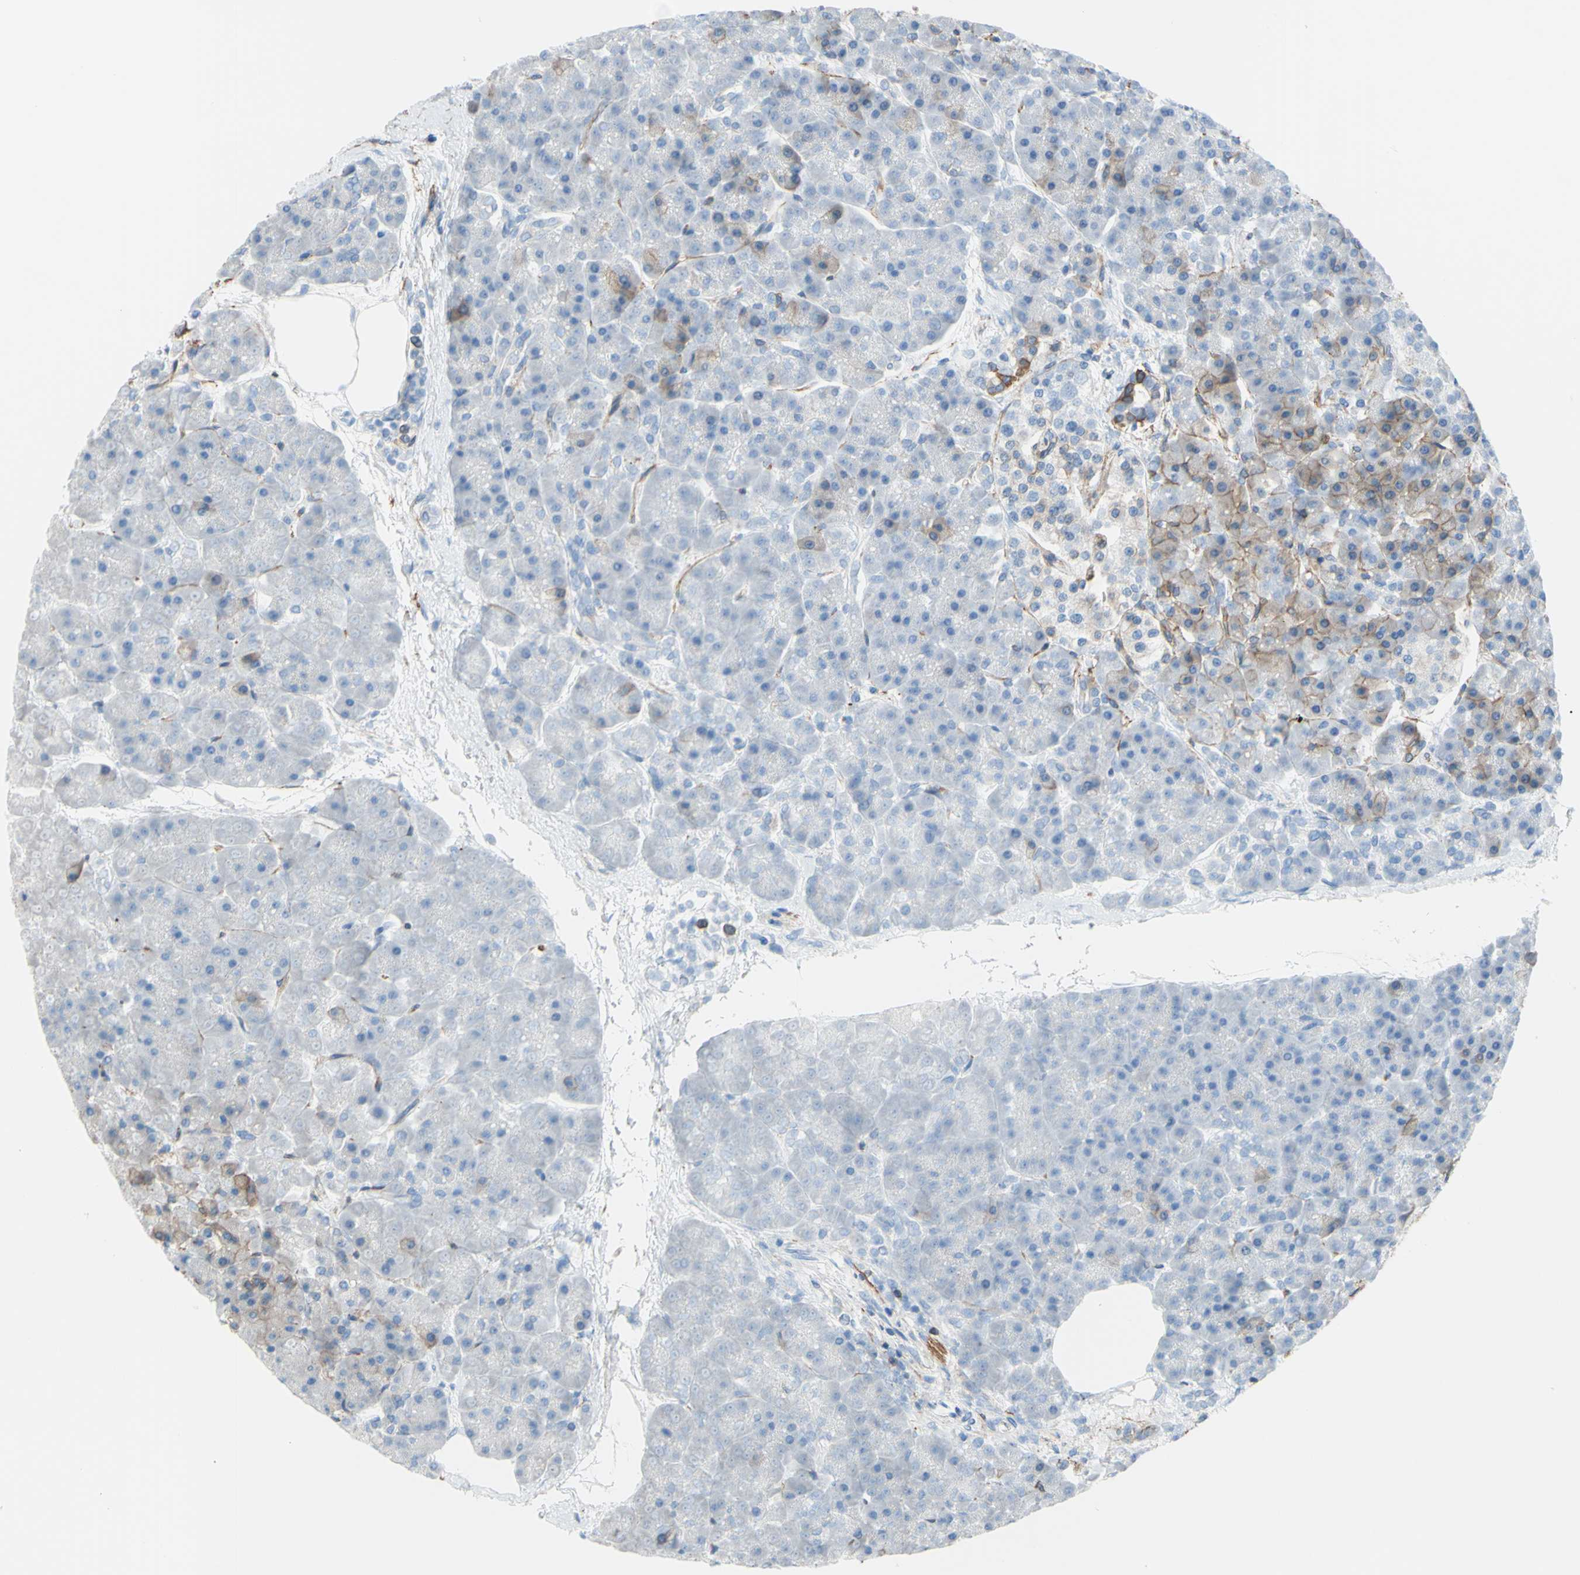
{"staining": {"intensity": "weak", "quantity": ">75%", "location": "cytoplasmic/membranous"}, "tissue": "pancreas", "cell_type": "Exocrine glandular cells", "image_type": "normal", "snomed": [{"axis": "morphology", "description": "Normal tissue, NOS"}, {"axis": "topography", "description": "Pancreas"}], "caption": "This photomicrograph shows immunohistochemistry staining of benign human pancreas, with low weak cytoplasmic/membranous staining in about >75% of exocrine glandular cells.", "gene": "ADD1", "patient": {"sex": "female", "age": 70}}